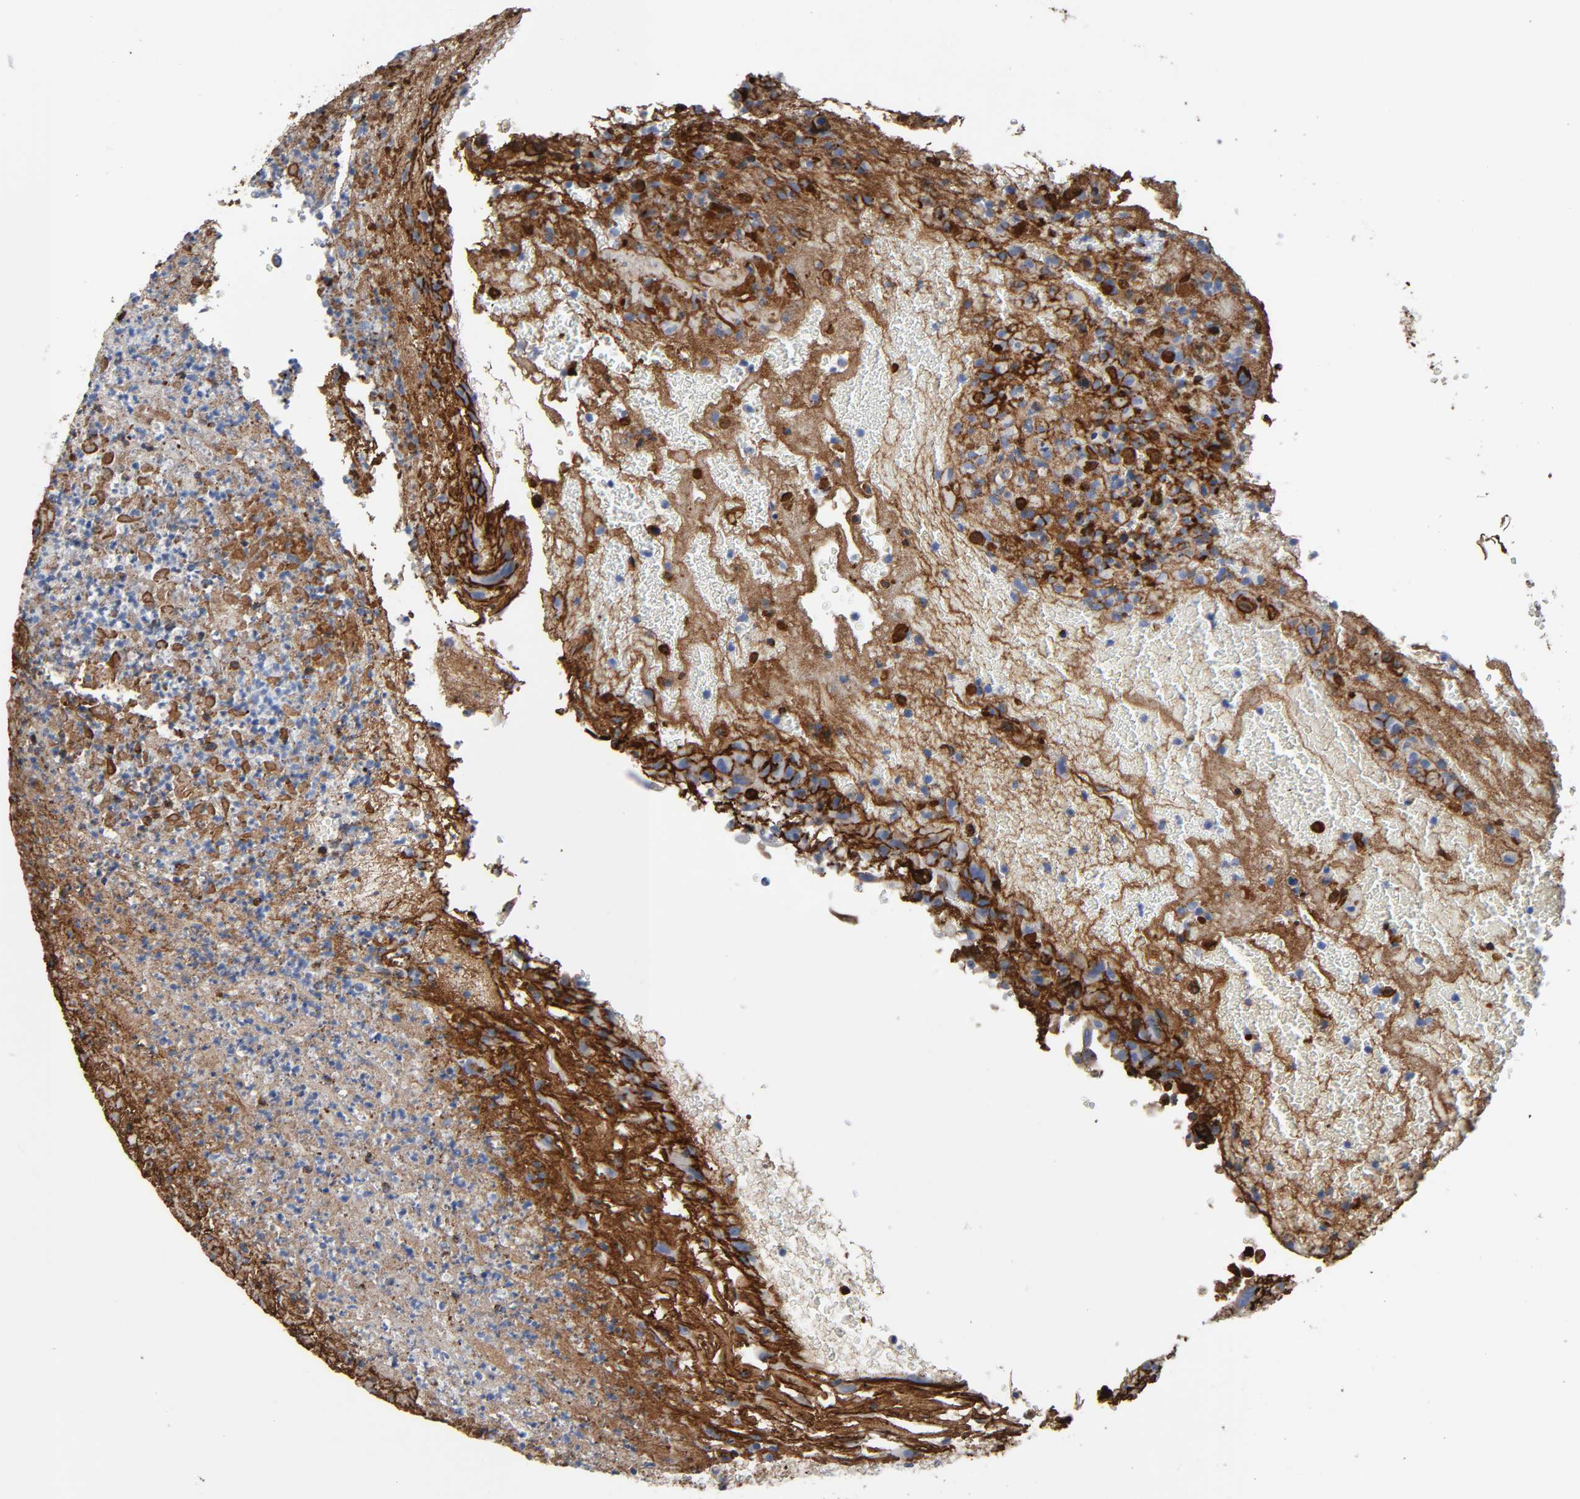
{"staining": {"intensity": "strong", "quantity": "<25%", "location": "cytoplasmic/membranous"}, "tissue": "urothelial cancer", "cell_type": "Tumor cells", "image_type": "cancer", "snomed": [{"axis": "morphology", "description": "Urothelial carcinoma, High grade"}, {"axis": "topography", "description": "Urinary bladder"}], "caption": "A brown stain labels strong cytoplasmic/membranous positivity of a protein in high-grade urothelial carcinoma tumor cells.", "gene": "FBLN1", "patient": {"sex": "male", "age": 66}}